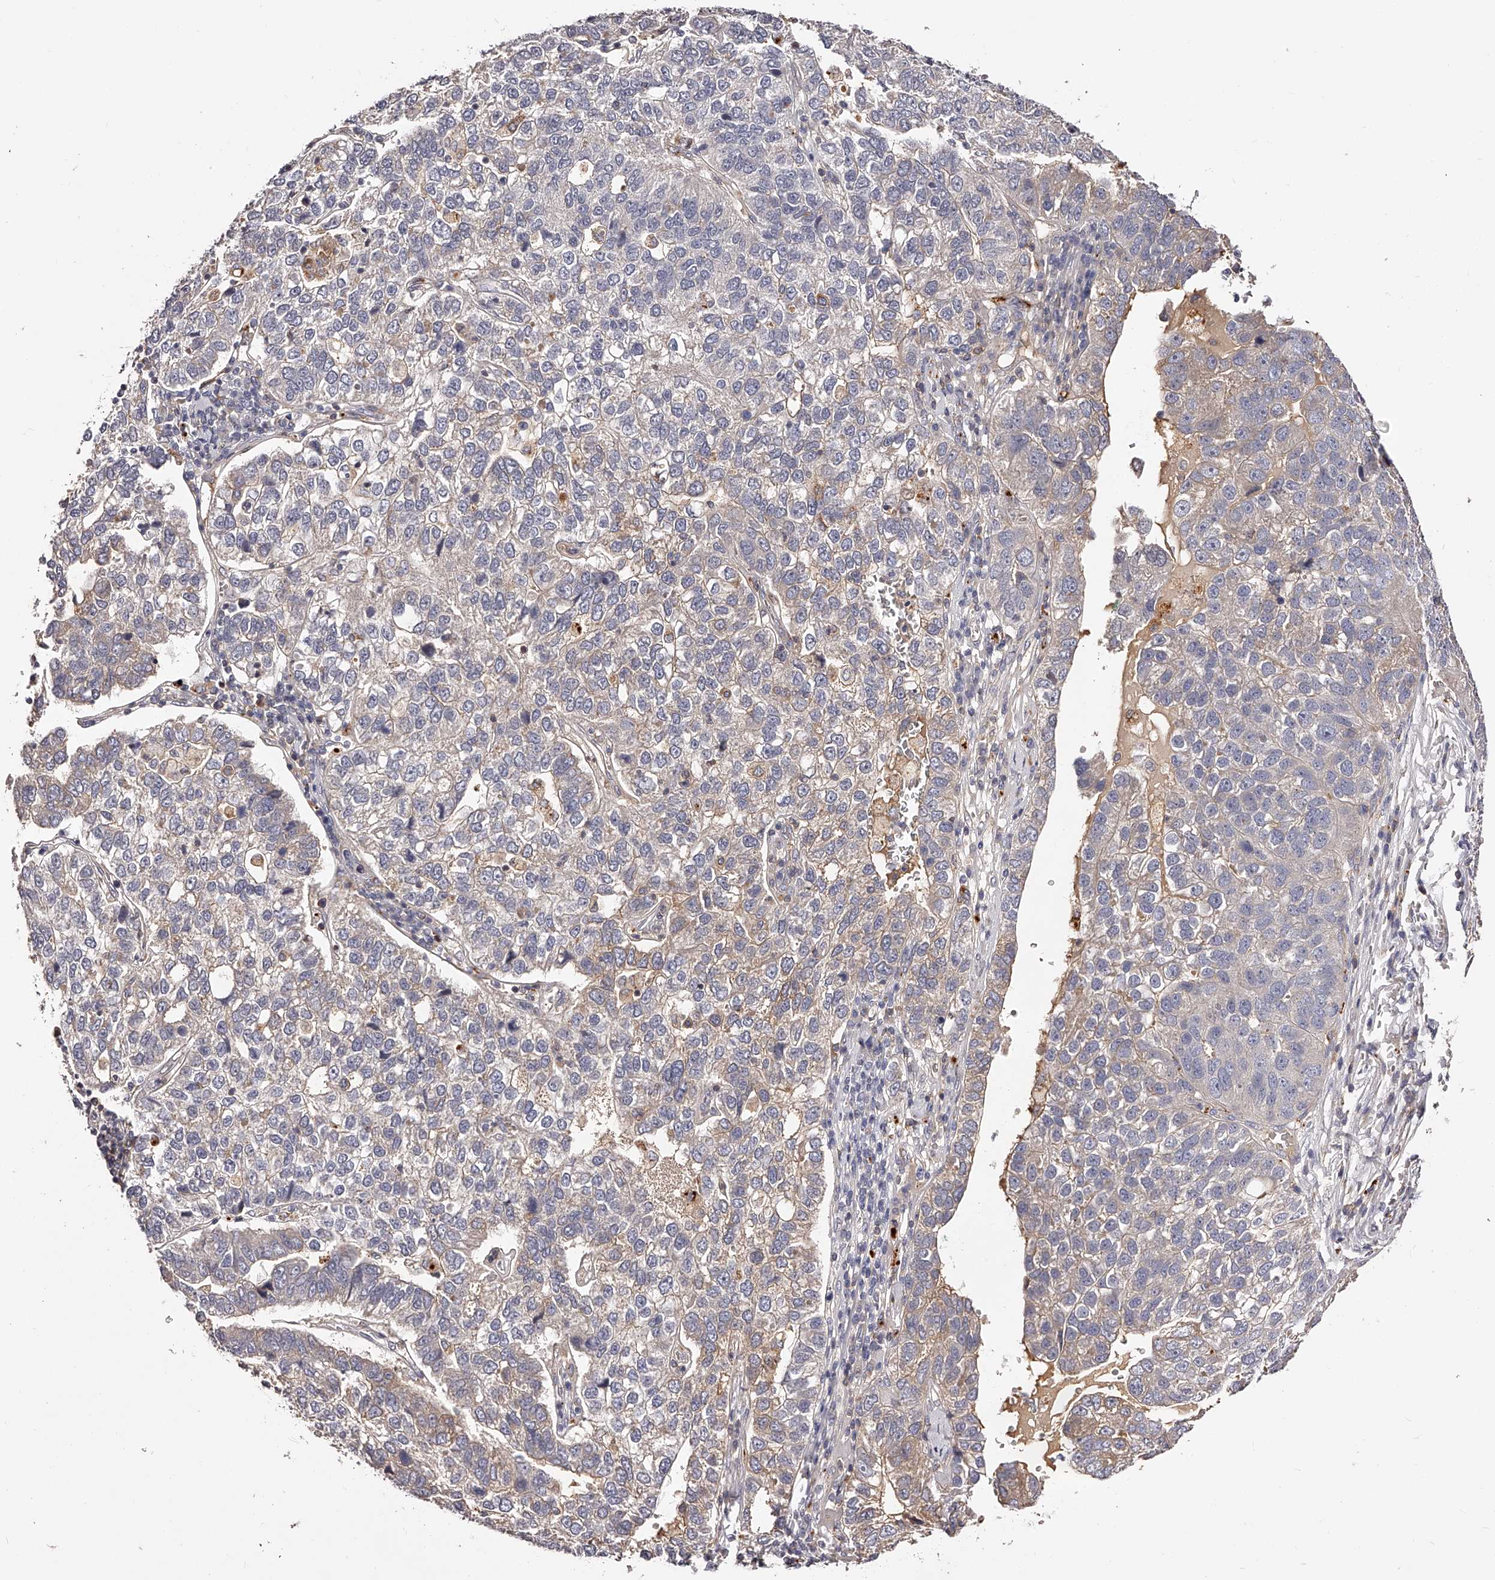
{"staining": {"intensity": "weak", "quantity": "<25%", "location": "cytoplasmic/membranous"}, "tissue": "pancreatic cancer", "cell_type": "Tumor cells", "image_type": "cancer", "snomed": [{"axis": "morphology", "description": "Adenocarcinoma, NOS"}, {"axis": "topography", "description": "Pancreas"}], "caption": "Tumor cells are negative for brown protein staining in adenocarcinoma (pancreatic).", "gene": "PHACTR1", "patient": {"sex": "female", "age": 61}}